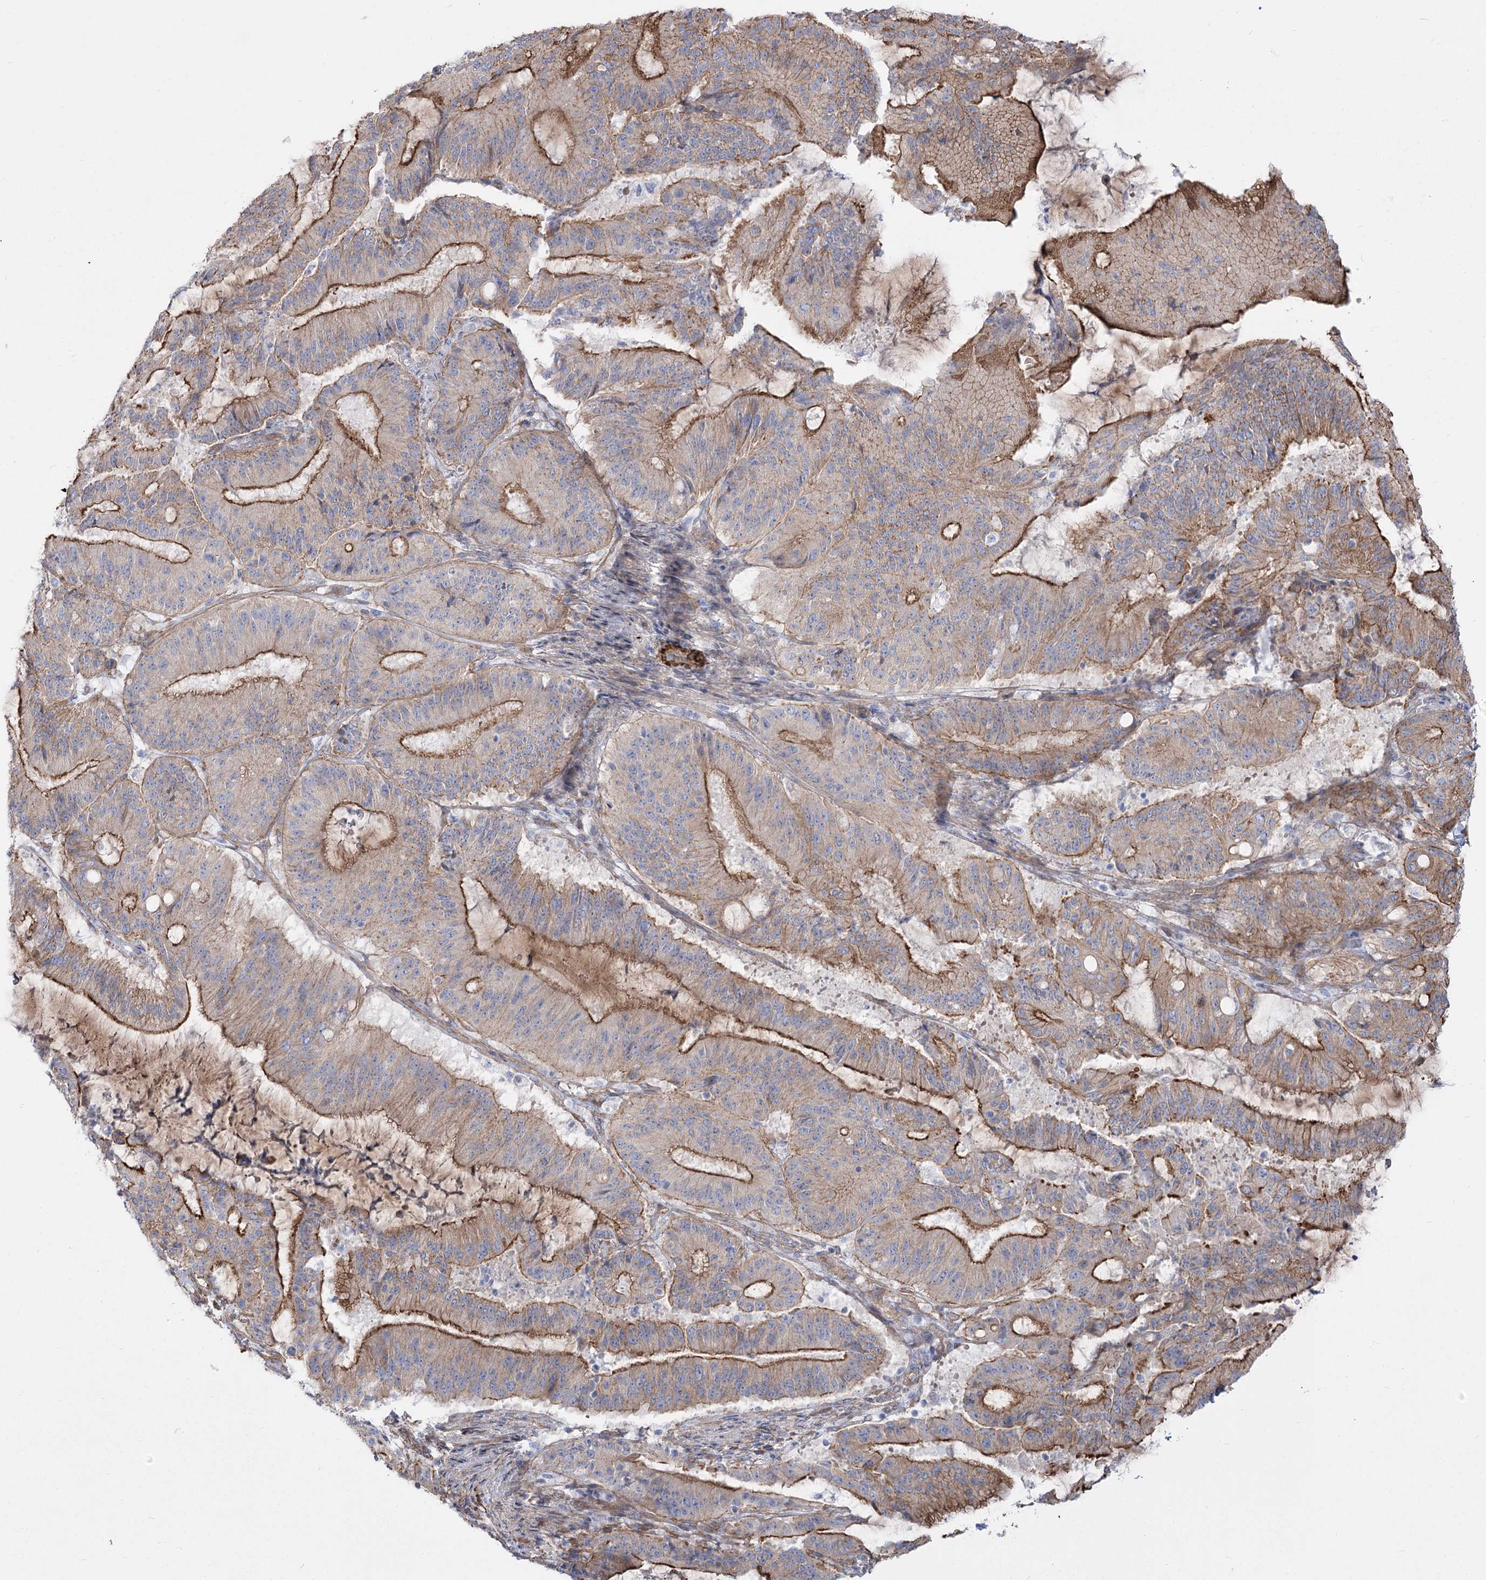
{"staining": {"intensity": "strong", "quantity": "25%-75%", "location": "cytoplasmic/membranous"}, "tissue": "liver cancer", "cell_type": "Tumor cells", "image_type": "cancer", "snomed": [{"axis": "morphology", "description": "Normal tissue, NOS"}, {"axis": "morphology", "description": "Cholangiocarcinoma"}, {"axis": "topography", "description": "Liver"}, {"axis": "topography", "description": "Peripheral nerve tissue"}], "caption": "IHC (DAB) staining of human liver cancer (cholangiocarcinoma) shows strong cytoplasmic/membranous protein positivity in about 25%-75% of tumor cells.", "gene": "PLEKHA5", "patient": {"sex": "female", "age": 73}}